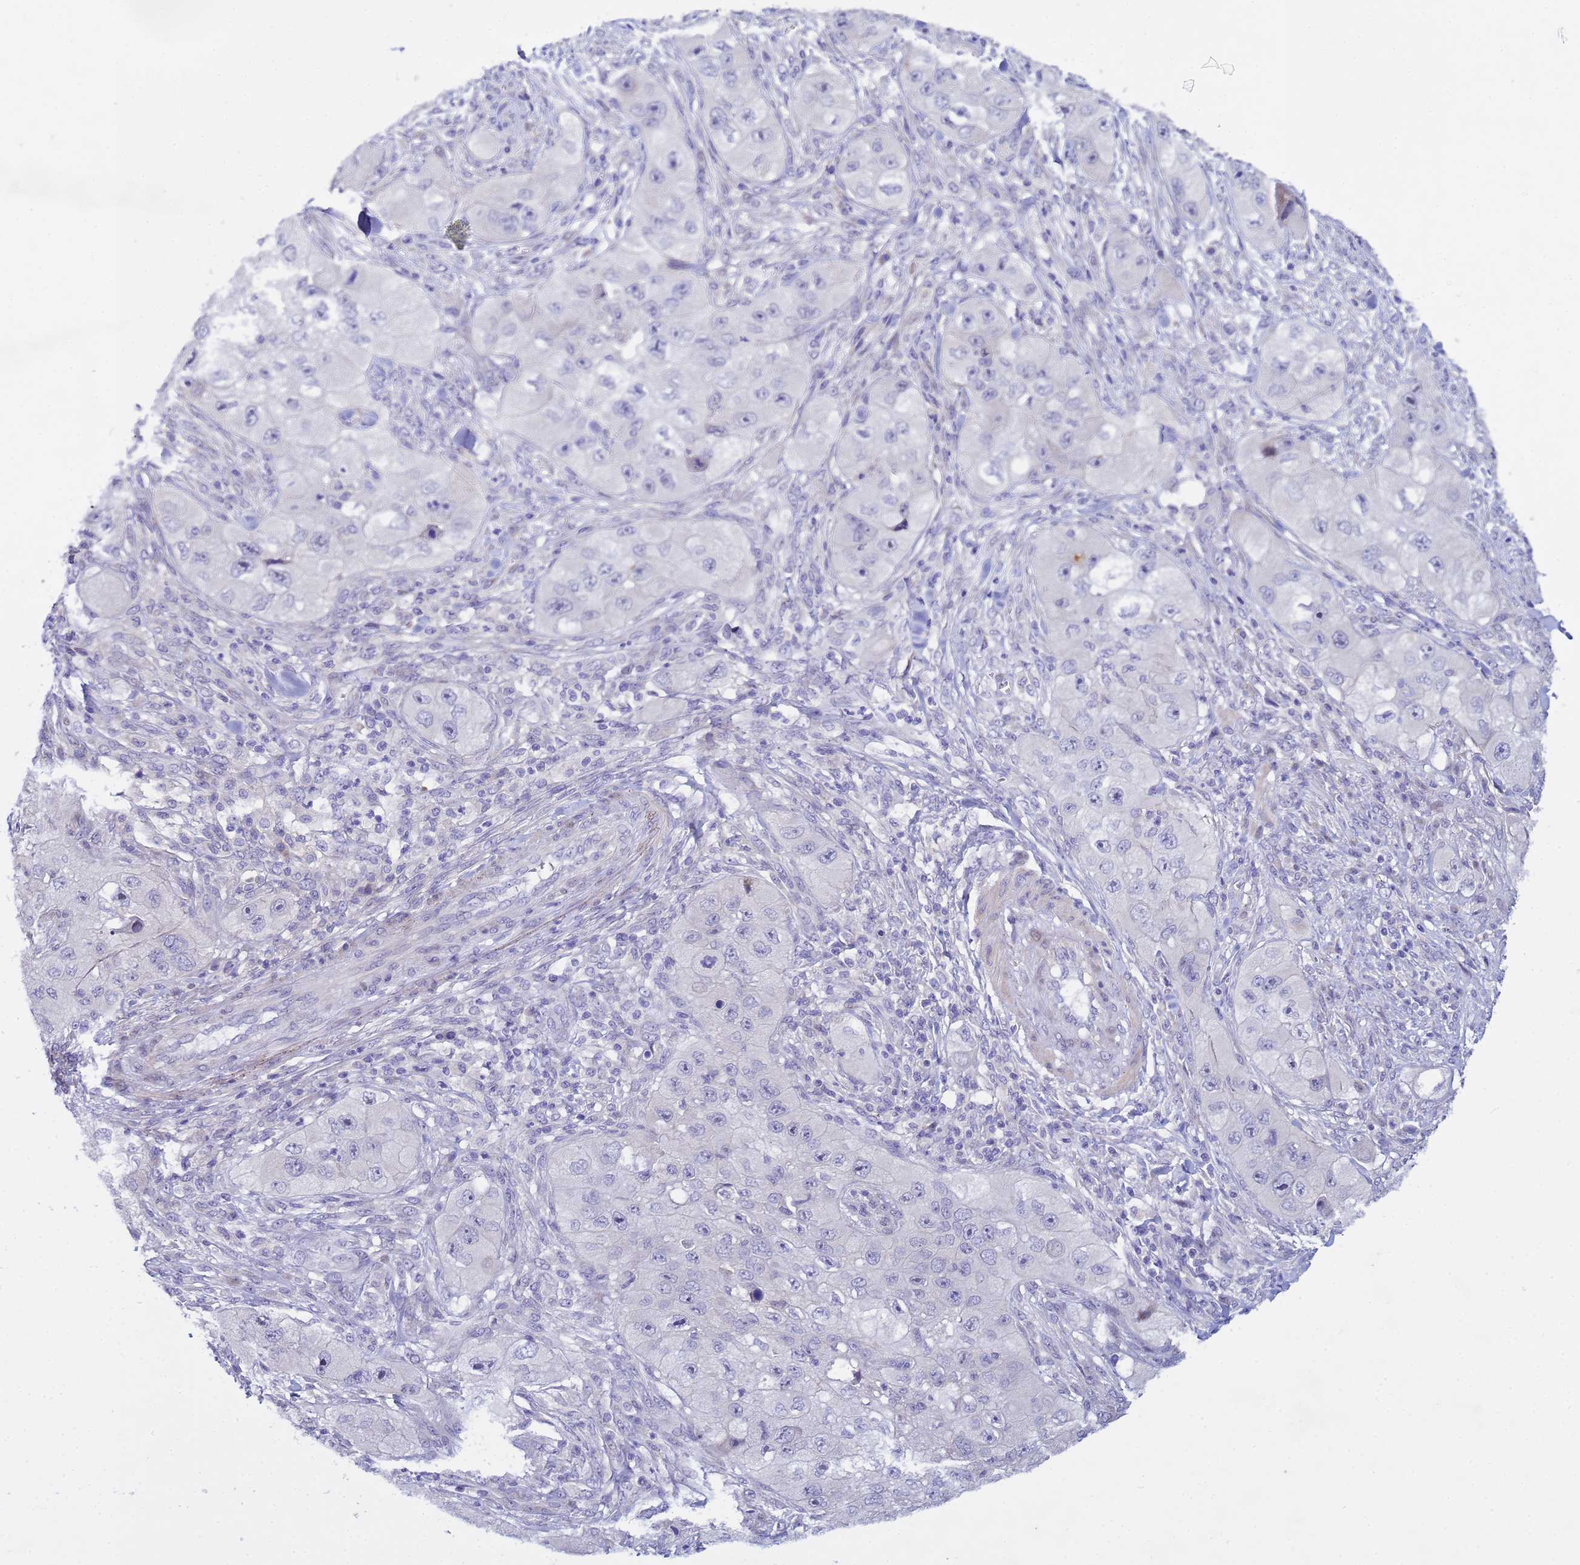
{"staining": {"intensity": "negative", "quantity": "none", "location": "none"}, "tissue": "skin cancer", "cell_type": "Tumor cells", "image_type": "cancer", "snomed": [{"axis": "morphology", "description": "Squamous cell carcinoma, NOS"}, {"axis": "topography", "description": "Skin"}, {"axis": "topography", "description": "Subcutis"}], "caption": "Protein analysis of skin cancer (squamous cell carcinoma) shows no significant positivity in tumor cells.", "gene": "IGSF11", "patient": {"sex": "male", "age": 73}}